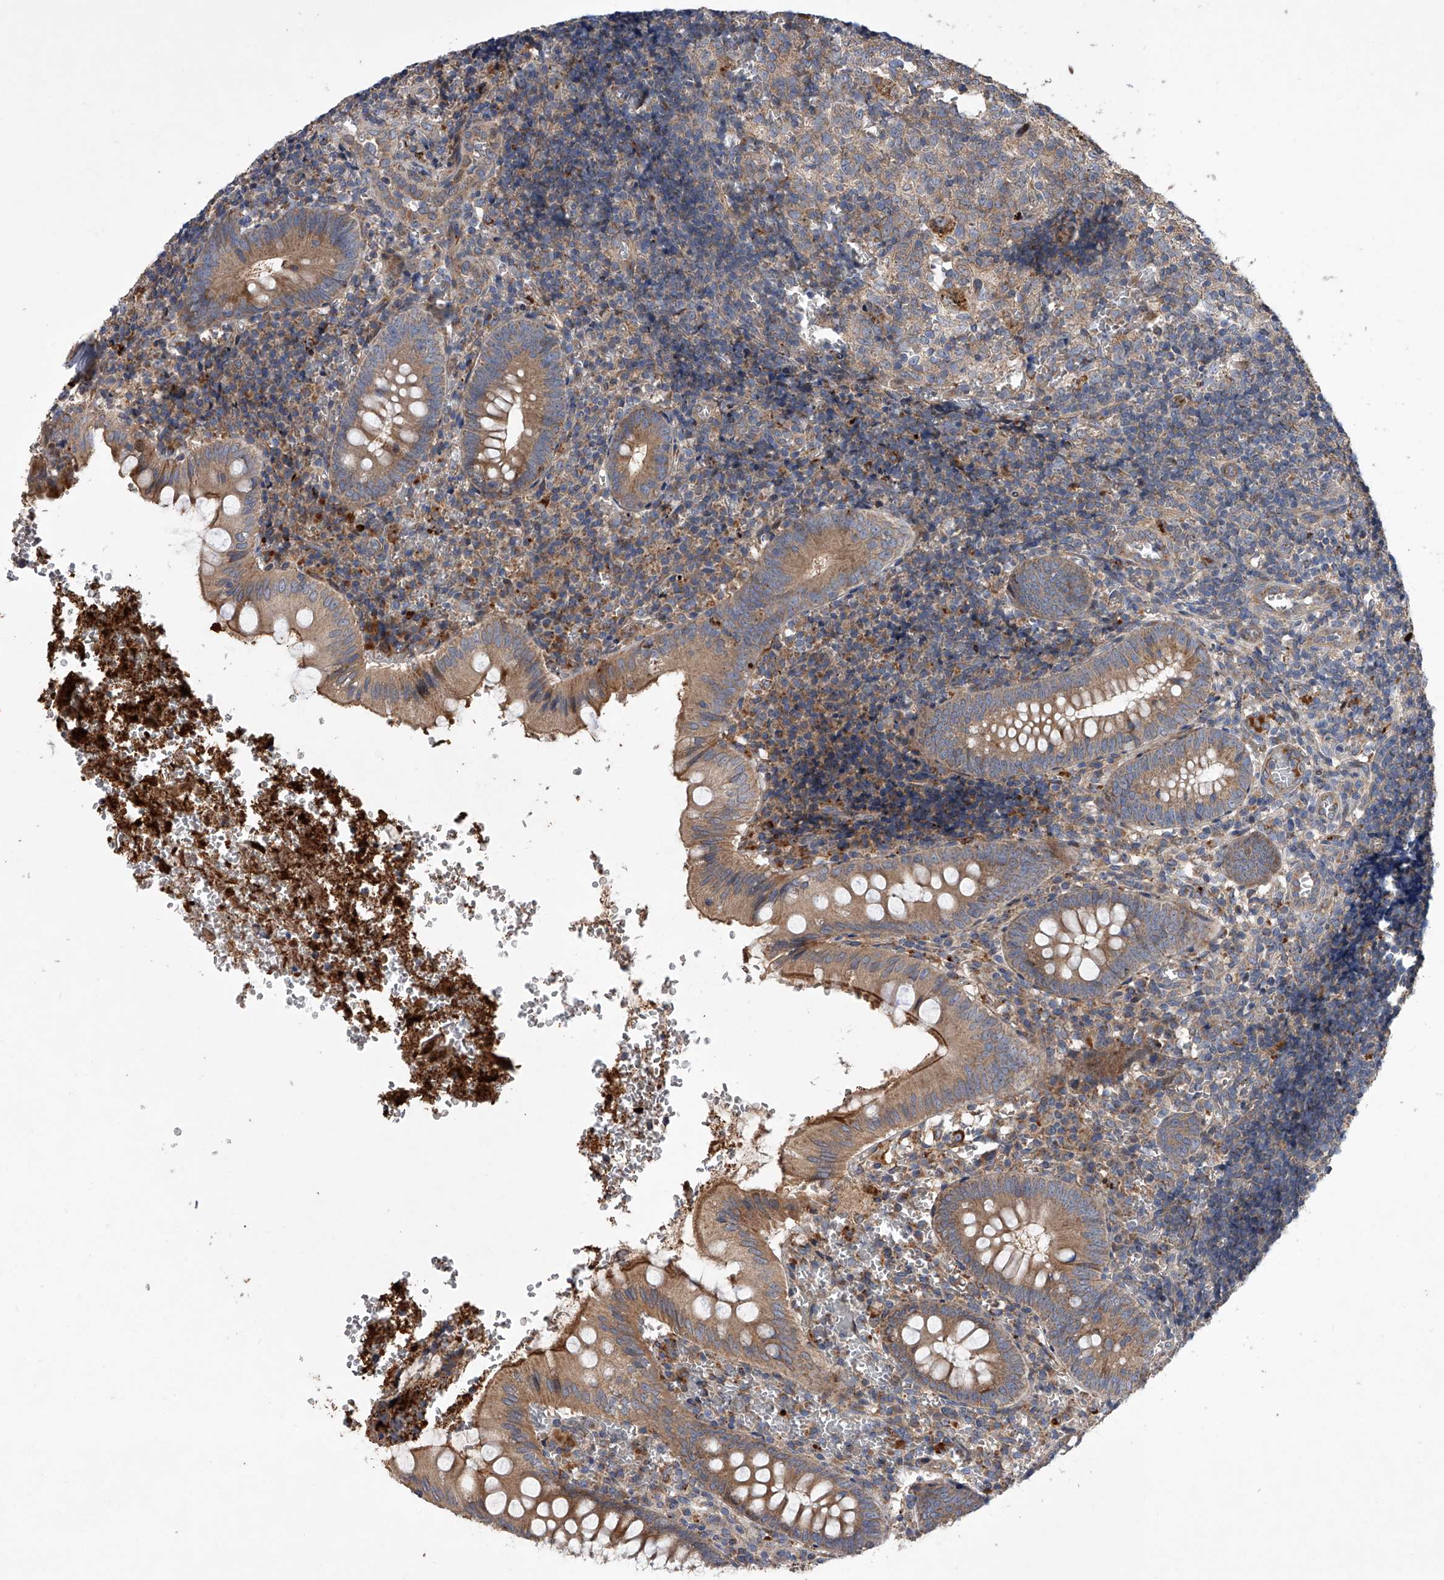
{"staining": {"intensity": "moderate", "quantity": ">75%", "location": "cytoplasmic/membranous"}, "tissue": "appendix", "cell_type": "Glandular cells", "image_type": "normal", "snomed": [{"axis": "morphology", "description": "Normal tissue, NOS"}, {"axis": "topography", "description": "Appendix"}], "caption": "Appendix stained with a brown dye reveals moderate cytoplasmic/membranous positive expression in about >75% of glandular cells.", "gene": "USP47", "patient": {"sex": "male", "age": 8}}